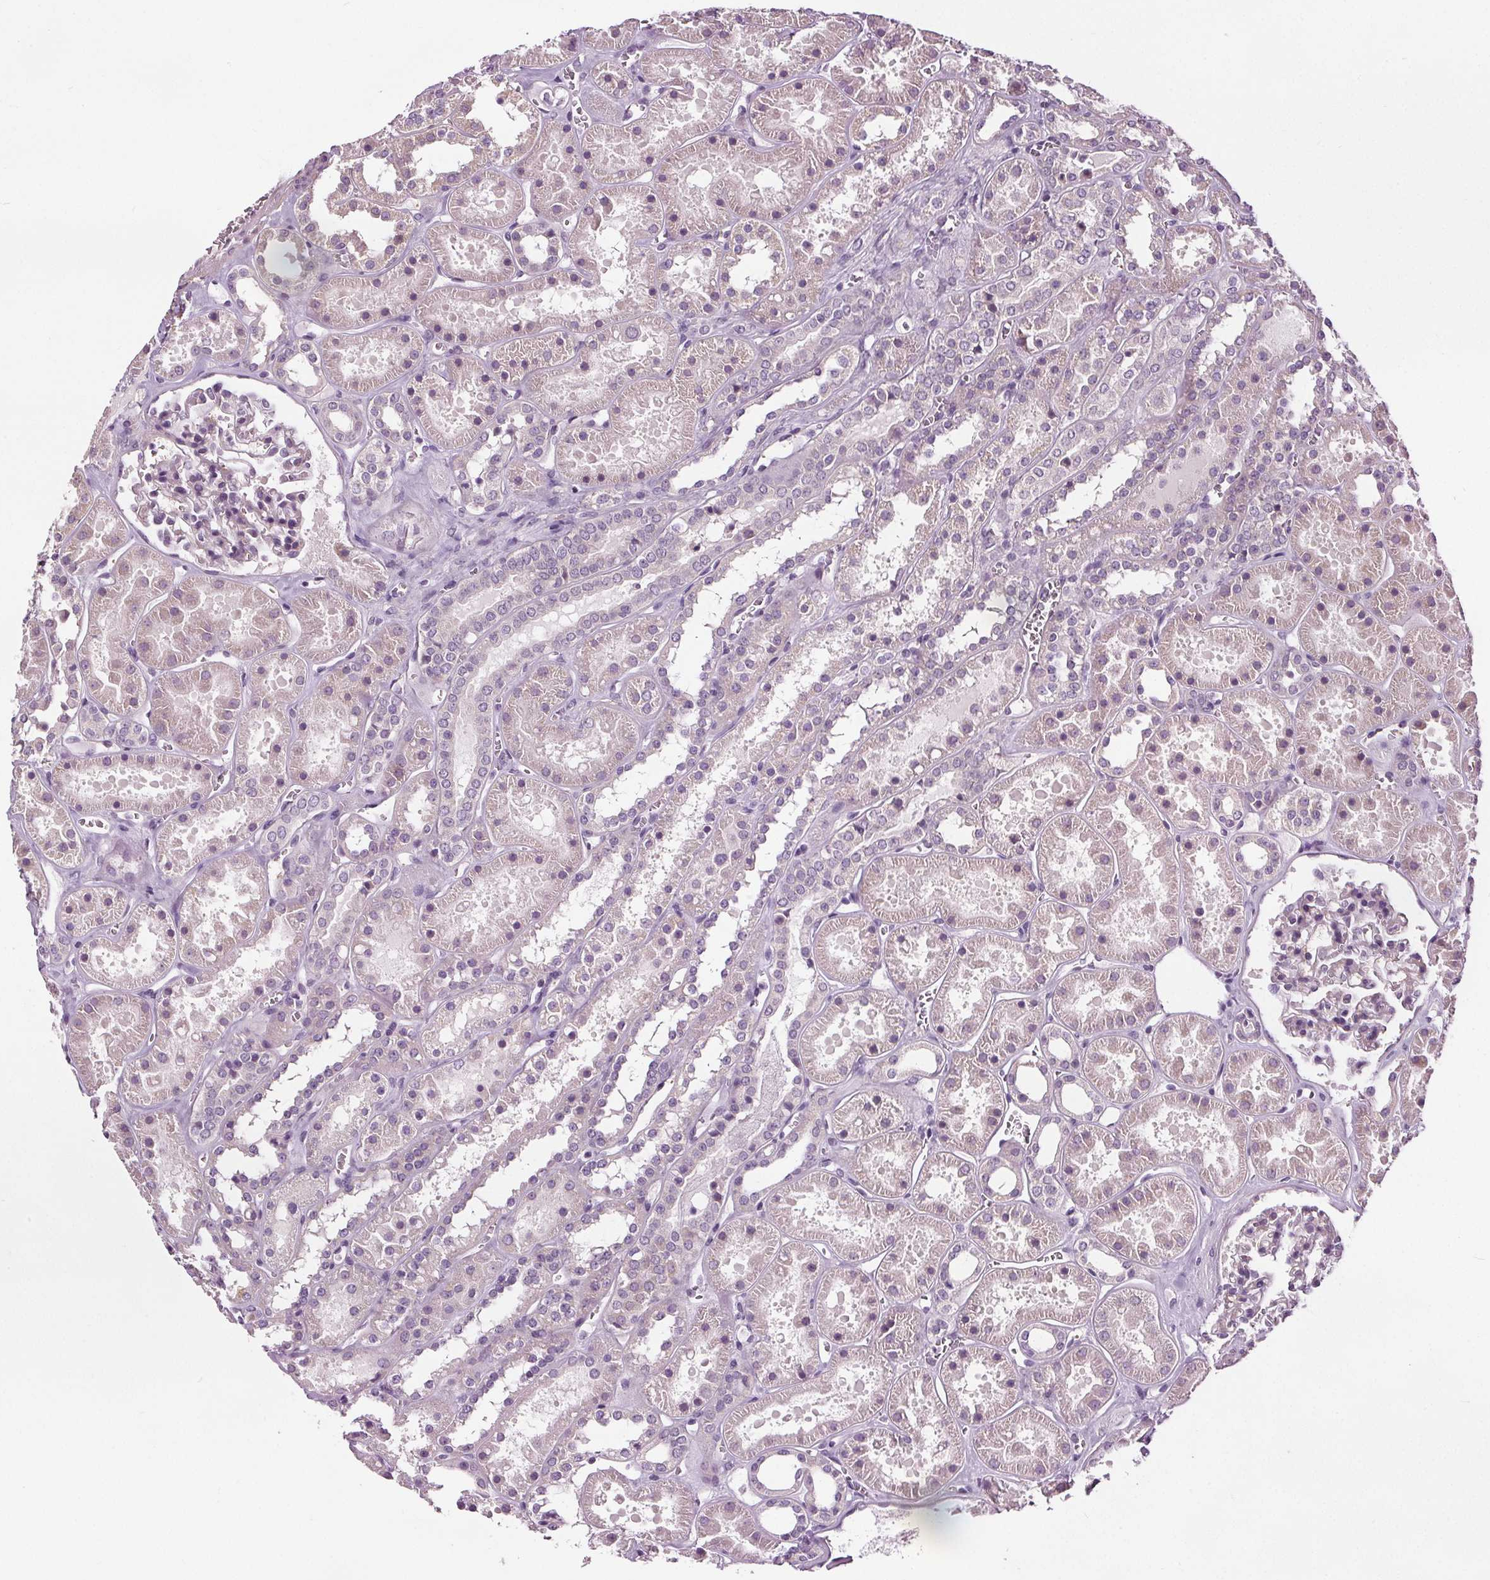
{"staining": {"intensity": "negative", "quantity": "none", "location": "none"}, "tissue": "kidney", "cell_type": "Cells in glomeruli", "image_type": "normal", "snomed": [{"axis": "morphology", "description": "Normal tissue, NOS"}, {"axis": "topography", "description": "Kidney"}], "caption": "An IHC photomicrograph of normal kidney is shown. There is no staining in cells in glomeruli of kidney. (Brightfield microscopy of DAB IHC at high magnification).", "gene": "RASA1", "patient": {"sex": "female", "age": 41}}